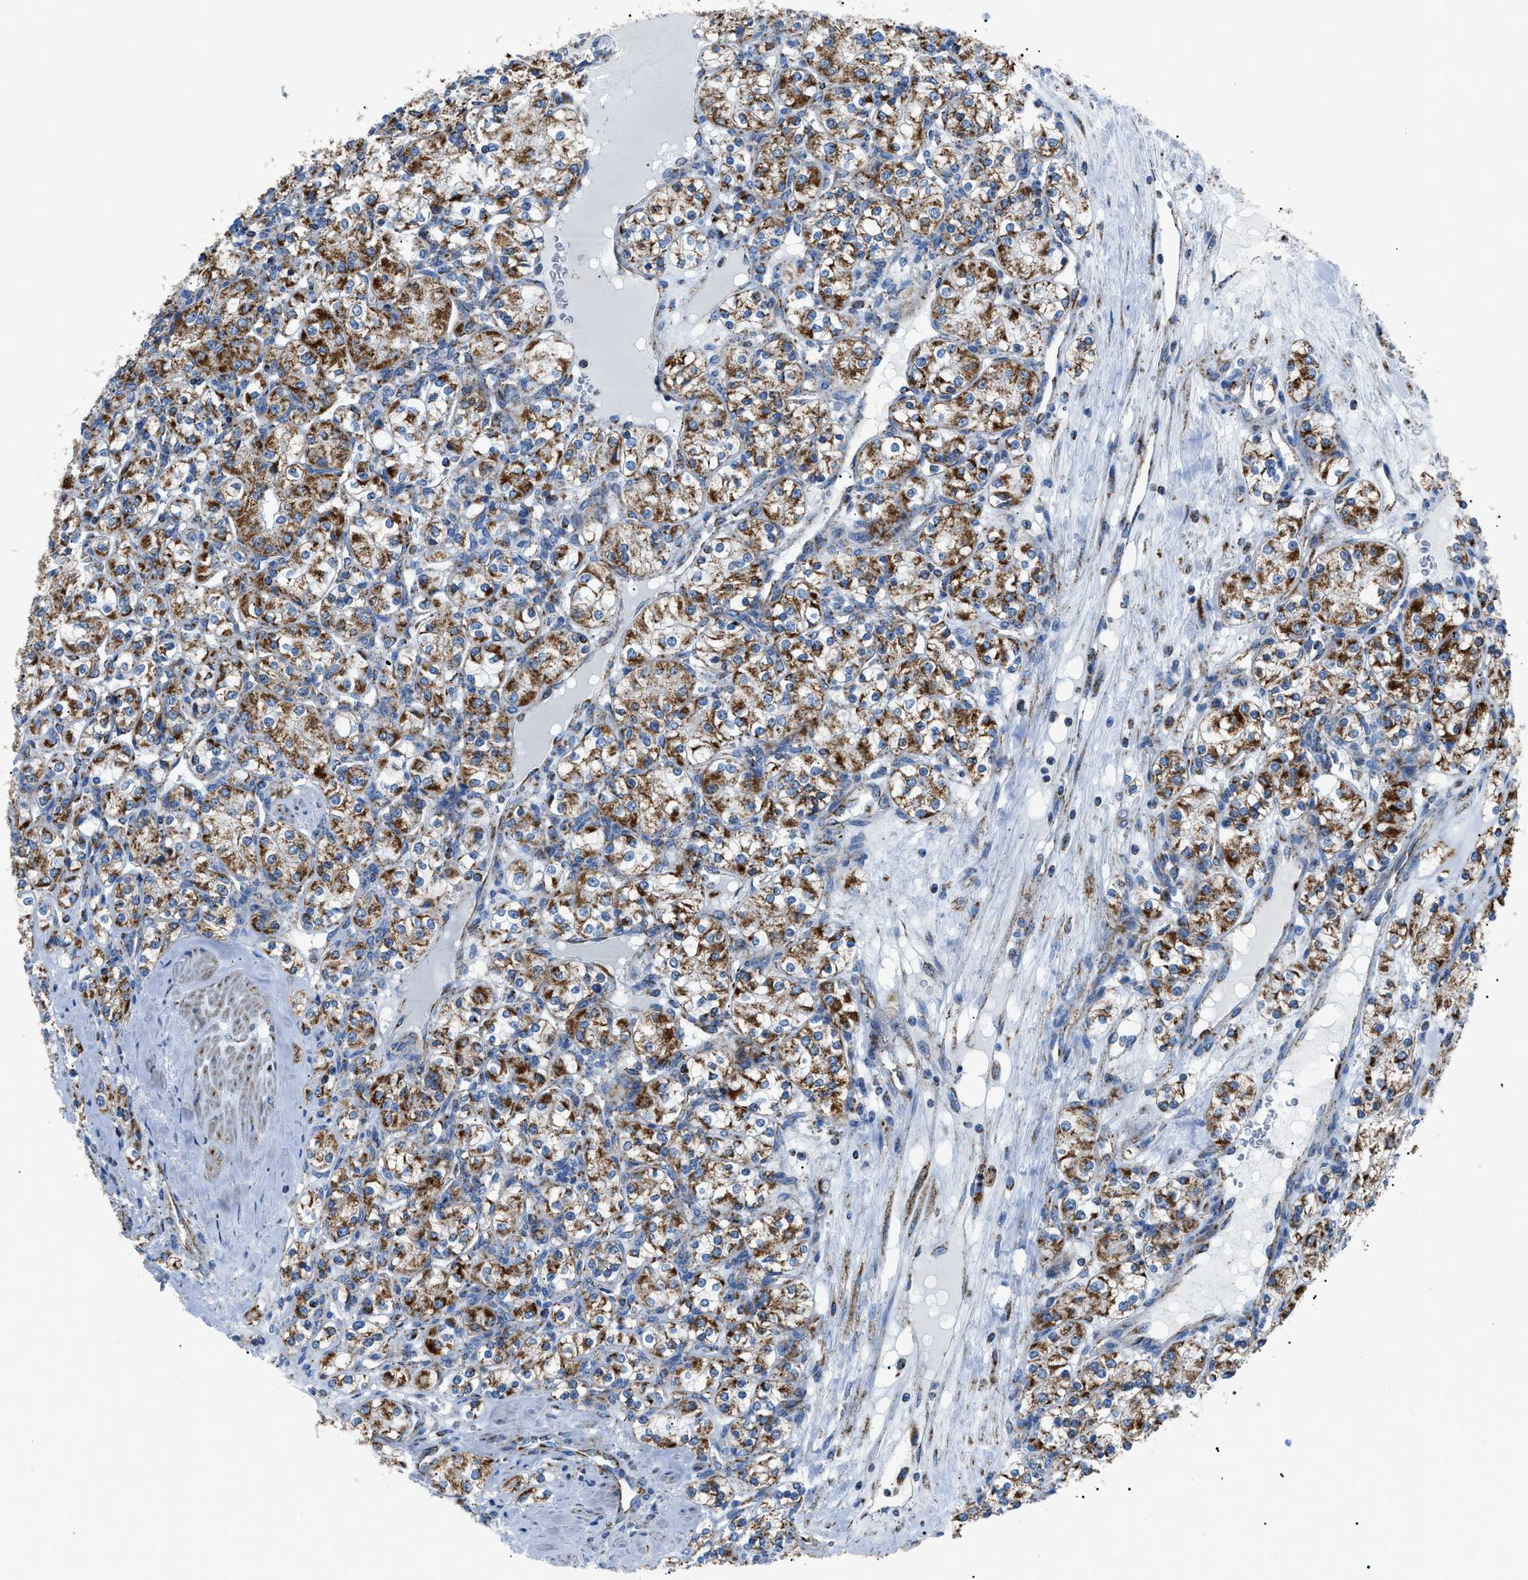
{"staining": {"intensity": "moderate", "quantity": ">75%", "location": "cytoplasmic/membranous"}, "tissue": "renal cancer", "cell_type": "Tumor cells", "image_type": "cancer", "snomed": [{"axis": "morphology", "description": "Adenocarcinoma, NOS"}, {"axis": "topography", "description": "Kidney"}], "caption": "The image demonstrates immunohistochemical staining of renal cancer (adenocarcinoma). There is moderate cytoplasmic/membranous expression is seen in approximately >75% of tumor cells.", "gene": "PHB2", "patient": {"sex": "male", "age": 77}}